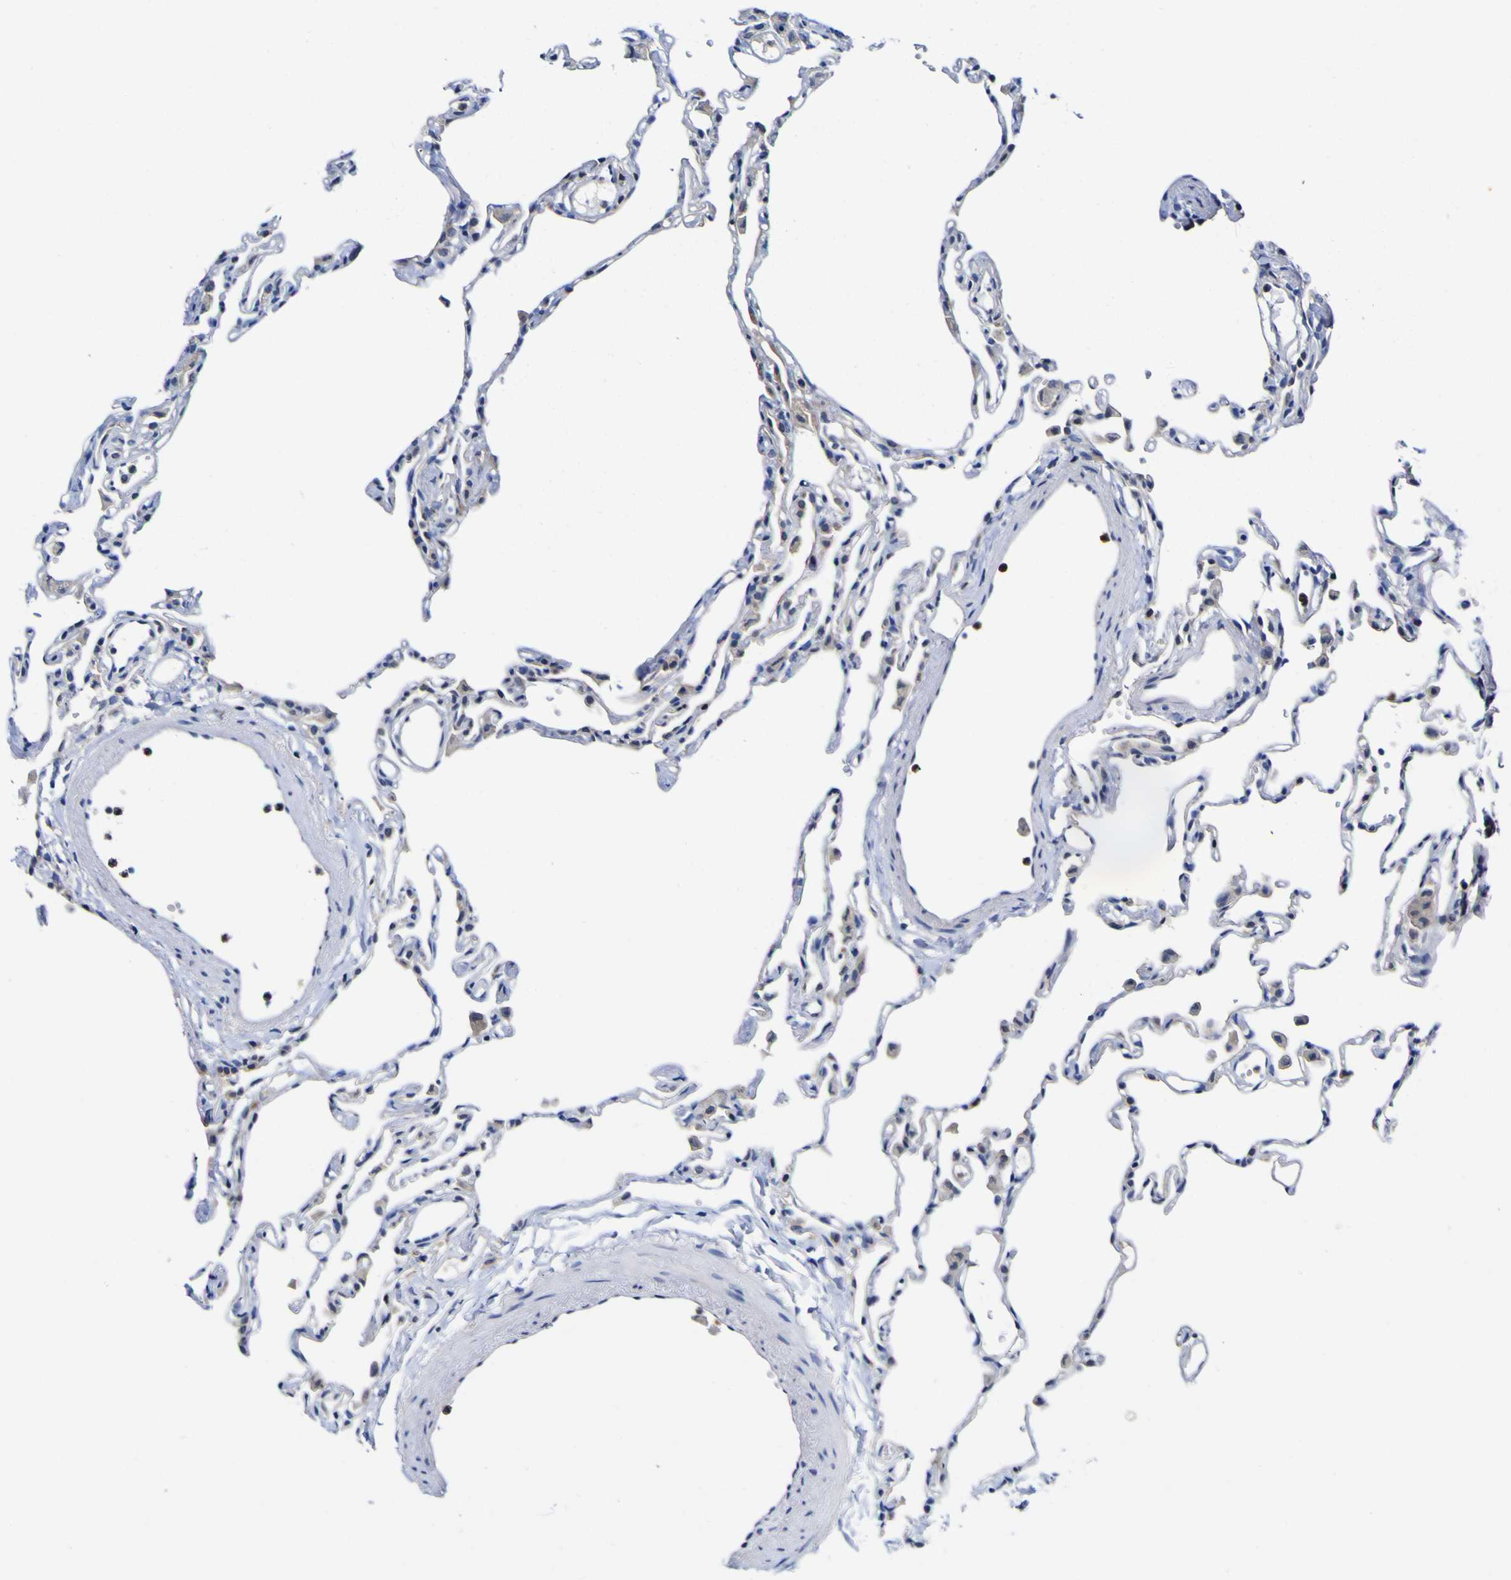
{"staining": {"intensity": "weak", "quantity": "<25%", "location": "cytoplasmic/membranous"}, "tissue": "lung", "cell_type": "Alveolar cells", "image_type": "normal", "snomed": [{"axis": "morphology", "description": "Normal tissue, NOS"}, {"axis": "topography", "description": "Lung"}], "caption": "A photomicrograph of human lung is negative for staining in alveolar cells. (DAB (3,3'-diaminobenzidine) immunohistochemistry, high magnification).", "gene": "CASP6", "patient": {"sex": "female", "age": 49}}